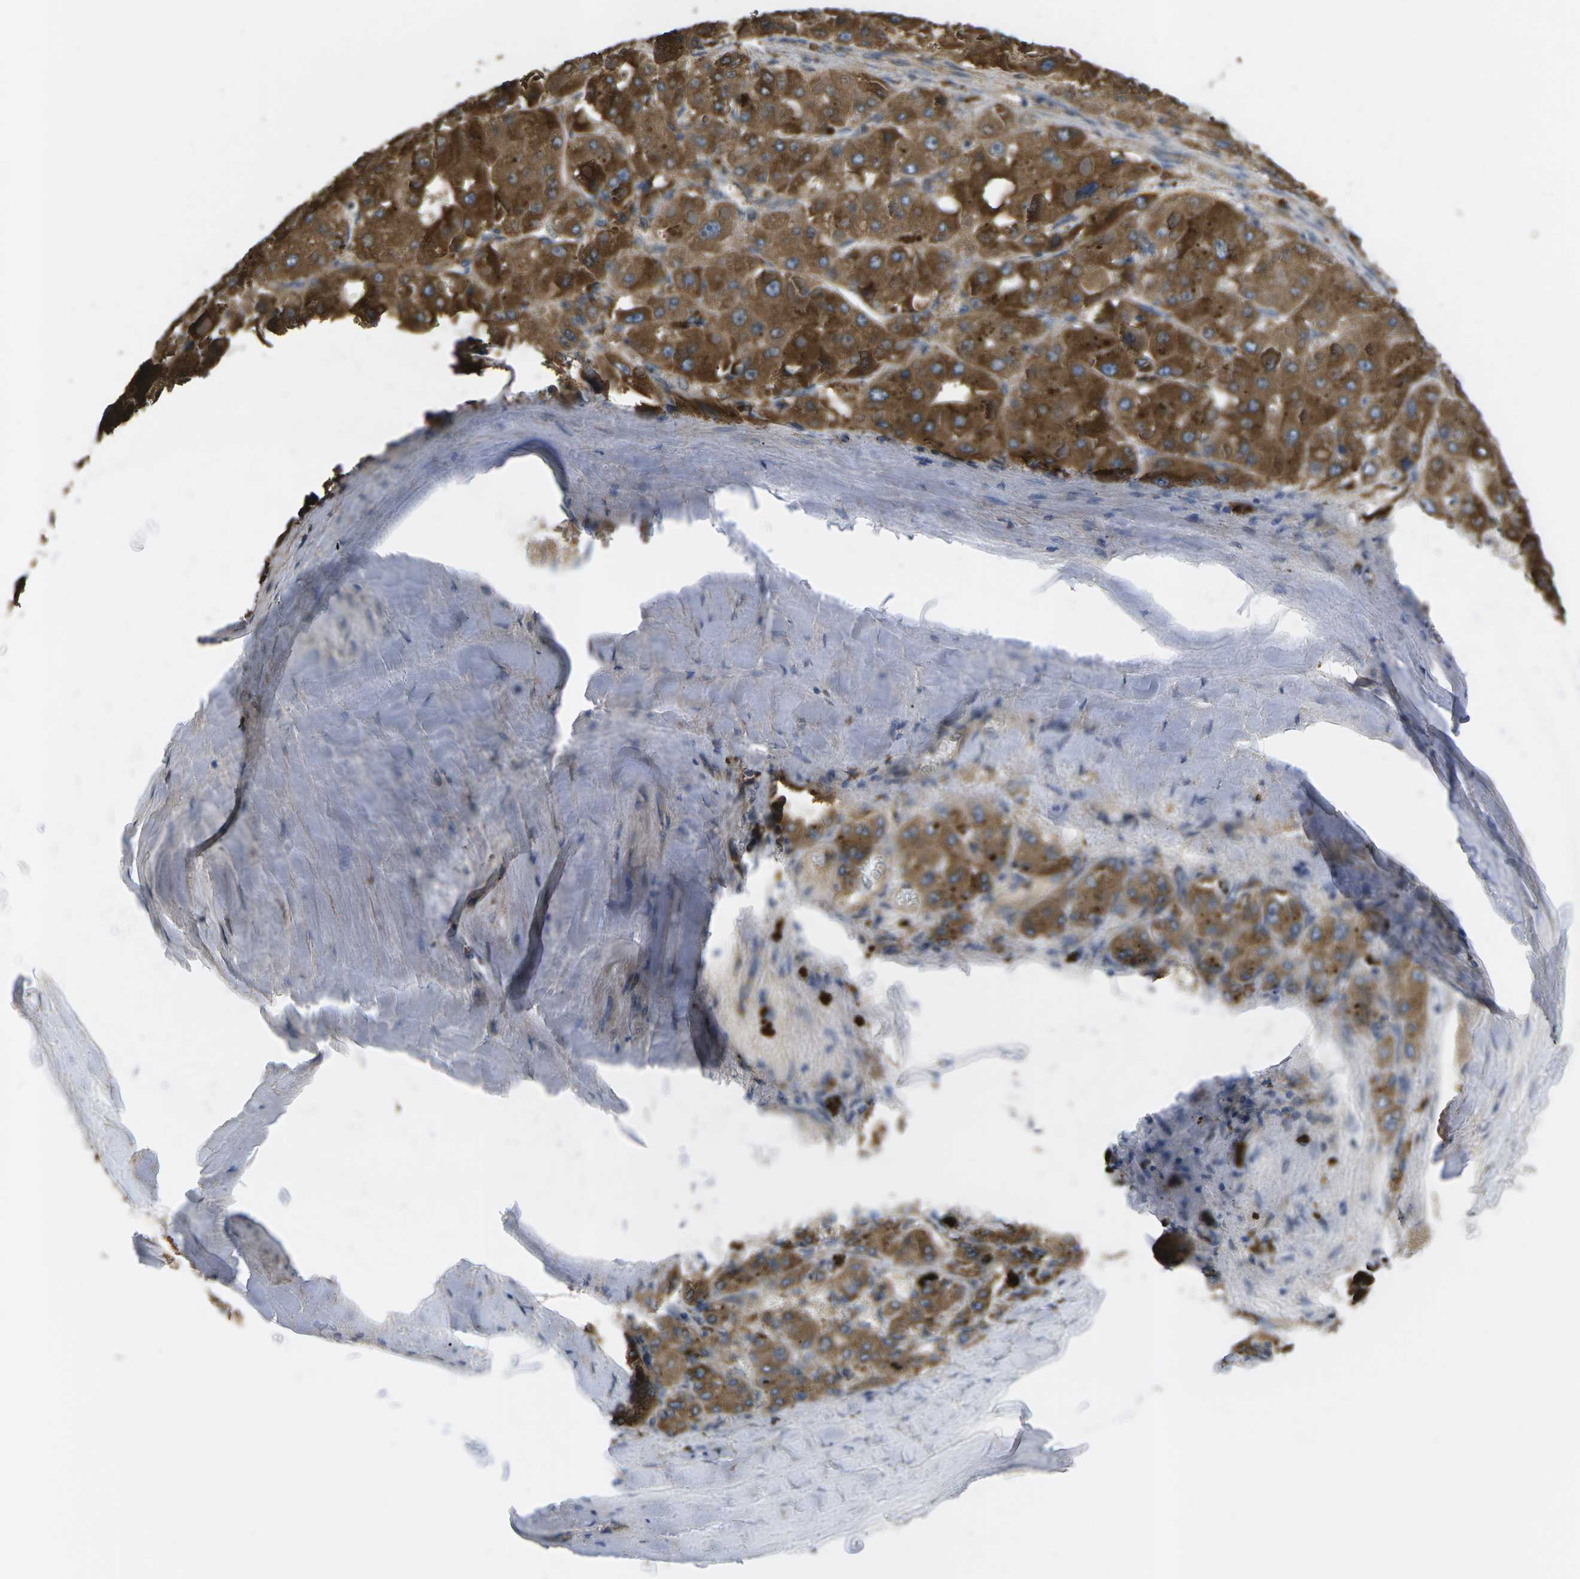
{"staining": {"intensity": "moderate", "quantity": ">75%", "location": "cytoplasmic/membranous"}, "tissue": "liver cancer", "cell_type": "Tumor cells", "image_type": "cancer", "snomed": [{"axis": "morphology", "description": "Carcinoma, Hepatocellular, NOS"}, {"axis": "topography", "description": "Liver"}], "caption": "Brown immunohistochemical staining in human liver cancer shows moderate cytoplasmic/membranous positivity in about >75% of tumor cells.", "gene": "PLCE1", "patient": {"sex": "female", "age": 73}}